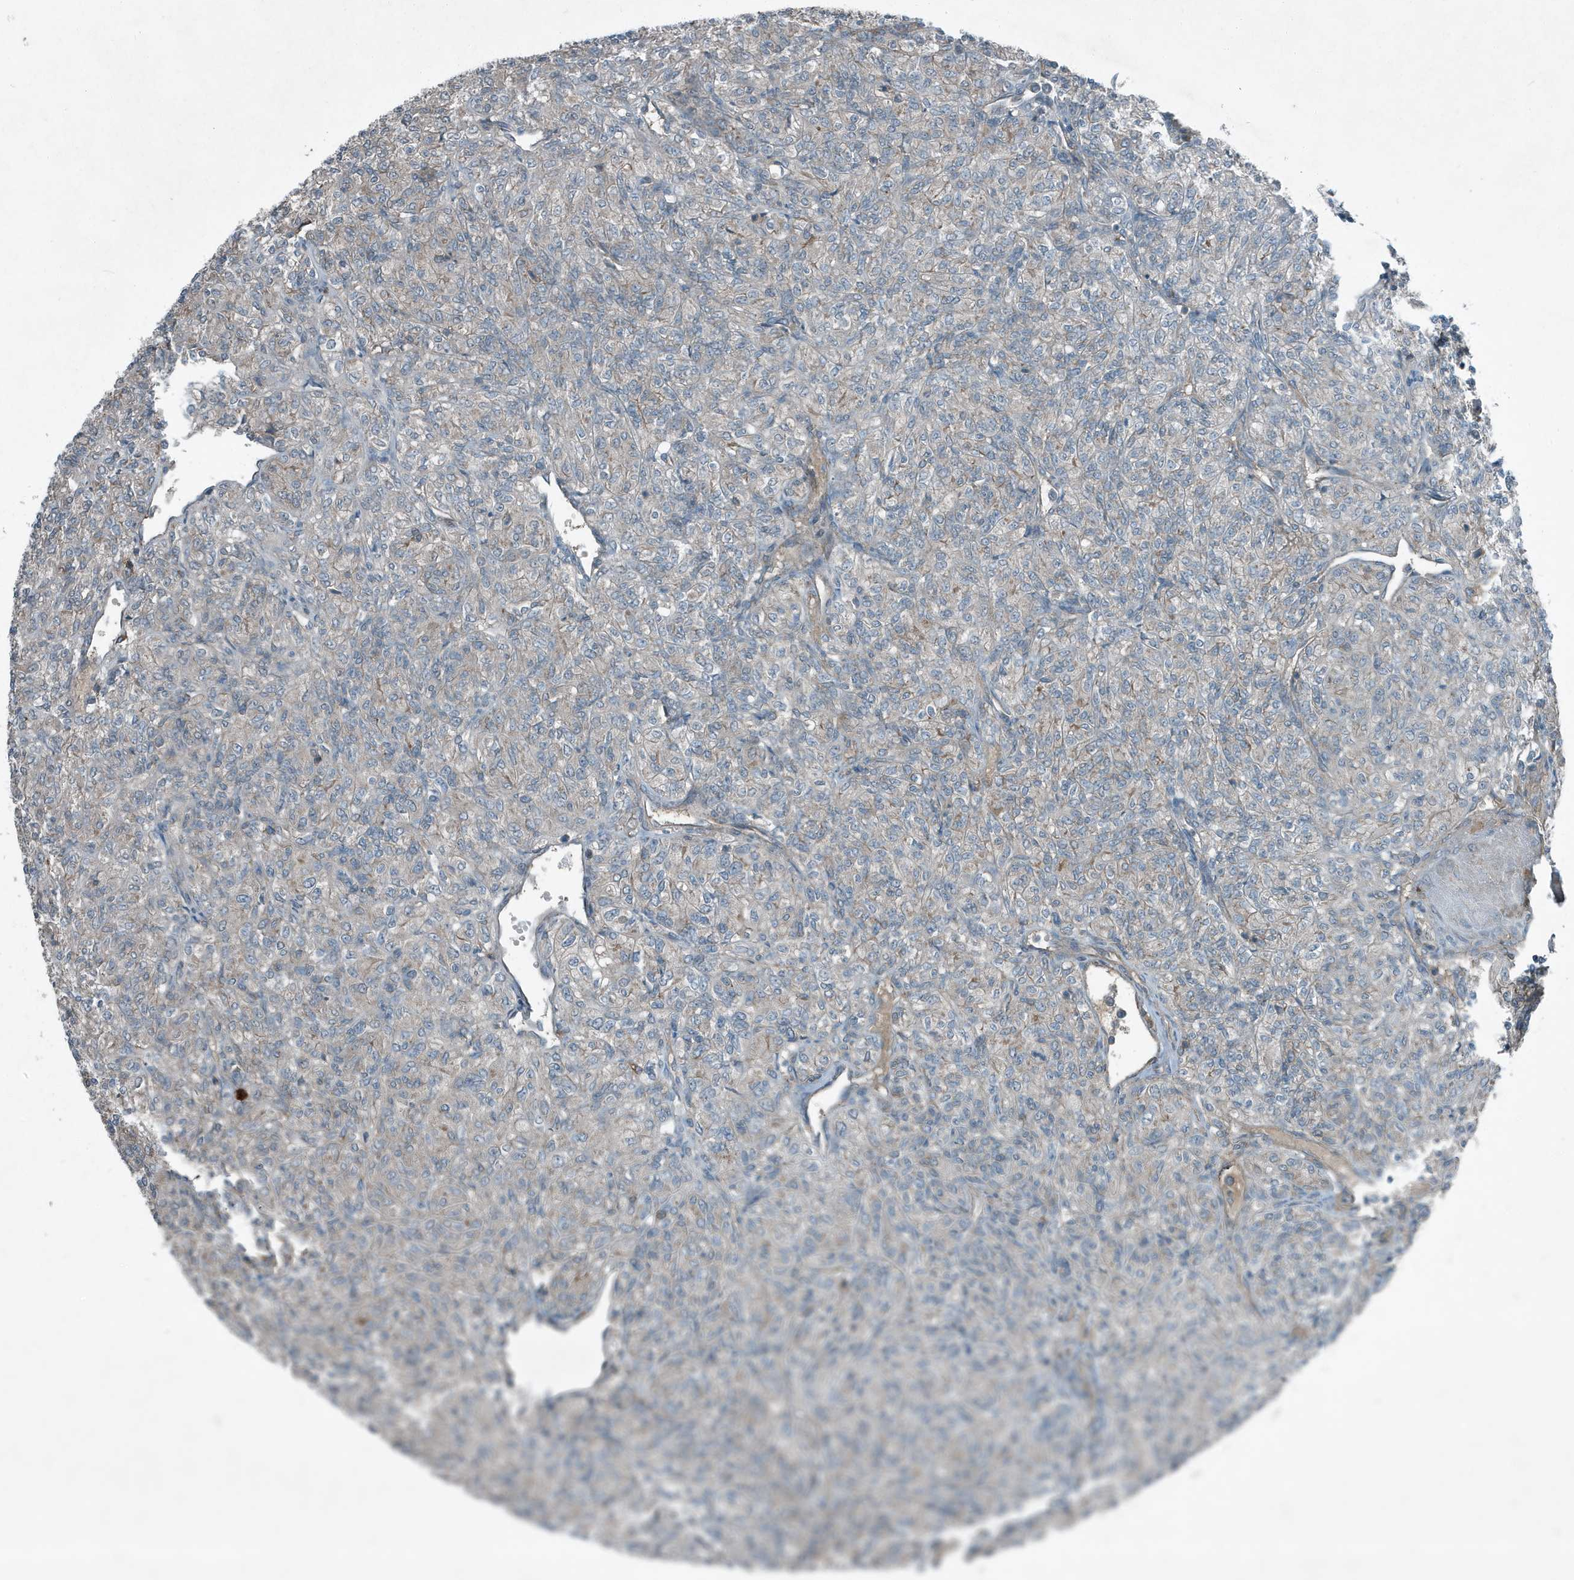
{"staining": {"intensity": "negative", "quantity": "none", "location": "none"}, "tissue": "renal cancer", "cell_type": "Tumor cells", "image_type": "cancer", "snomed": [{"axis": "morphology", "description": "Adenocarcinoma, NOS"}, {"axis": "topography", "description": "Kidney"}], "caption": "A high-resolution histopathology image shows IHC staining of renal adenocarcinoma, which demonstrates no significant staining in tumor cells.", "gene": "DAPP1", "patient": {"sex": "male", "age": 77}}